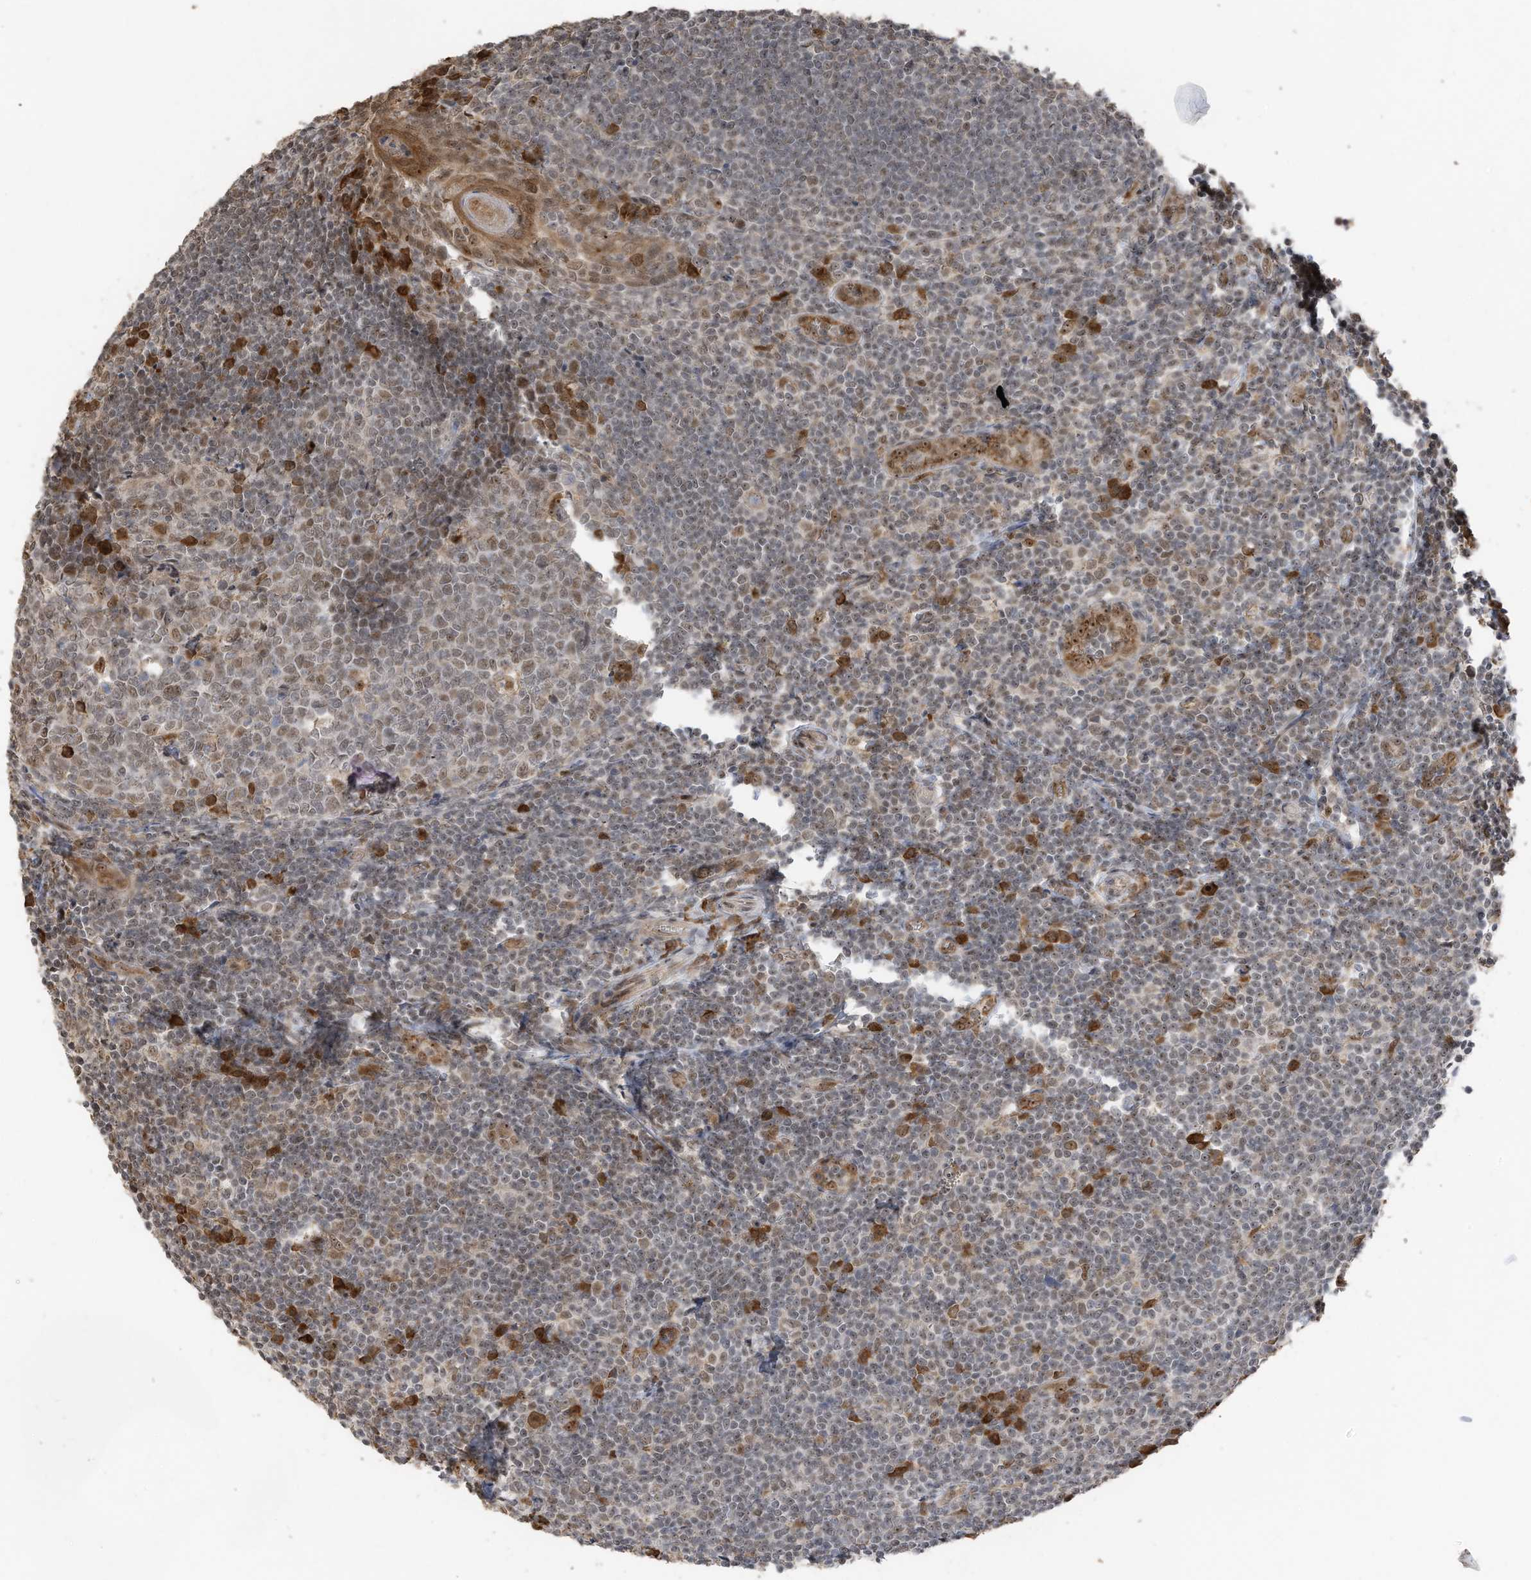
{"staining": {"intensity": "moderate", "quantity": "<25%", "location": "cytoplasmic/membranous"}, "tissue": "tonsil", "cell_type": "Germinal center cells", "image_type": "normal", "snomed": [{"axis": "morphology", "description": "Normal tissue, NOS"}, {"axis": "topography", "description": "Tonsil"}], "caption": "This is a photomicrograph of immunohistochemistry staining of unremarkable tonsil, which shows moderate expression in the cytoplasmic/membranous of germinal center cells.", "gene": "ERLEC1", "patient": {"sex": "male", "age": 27}}